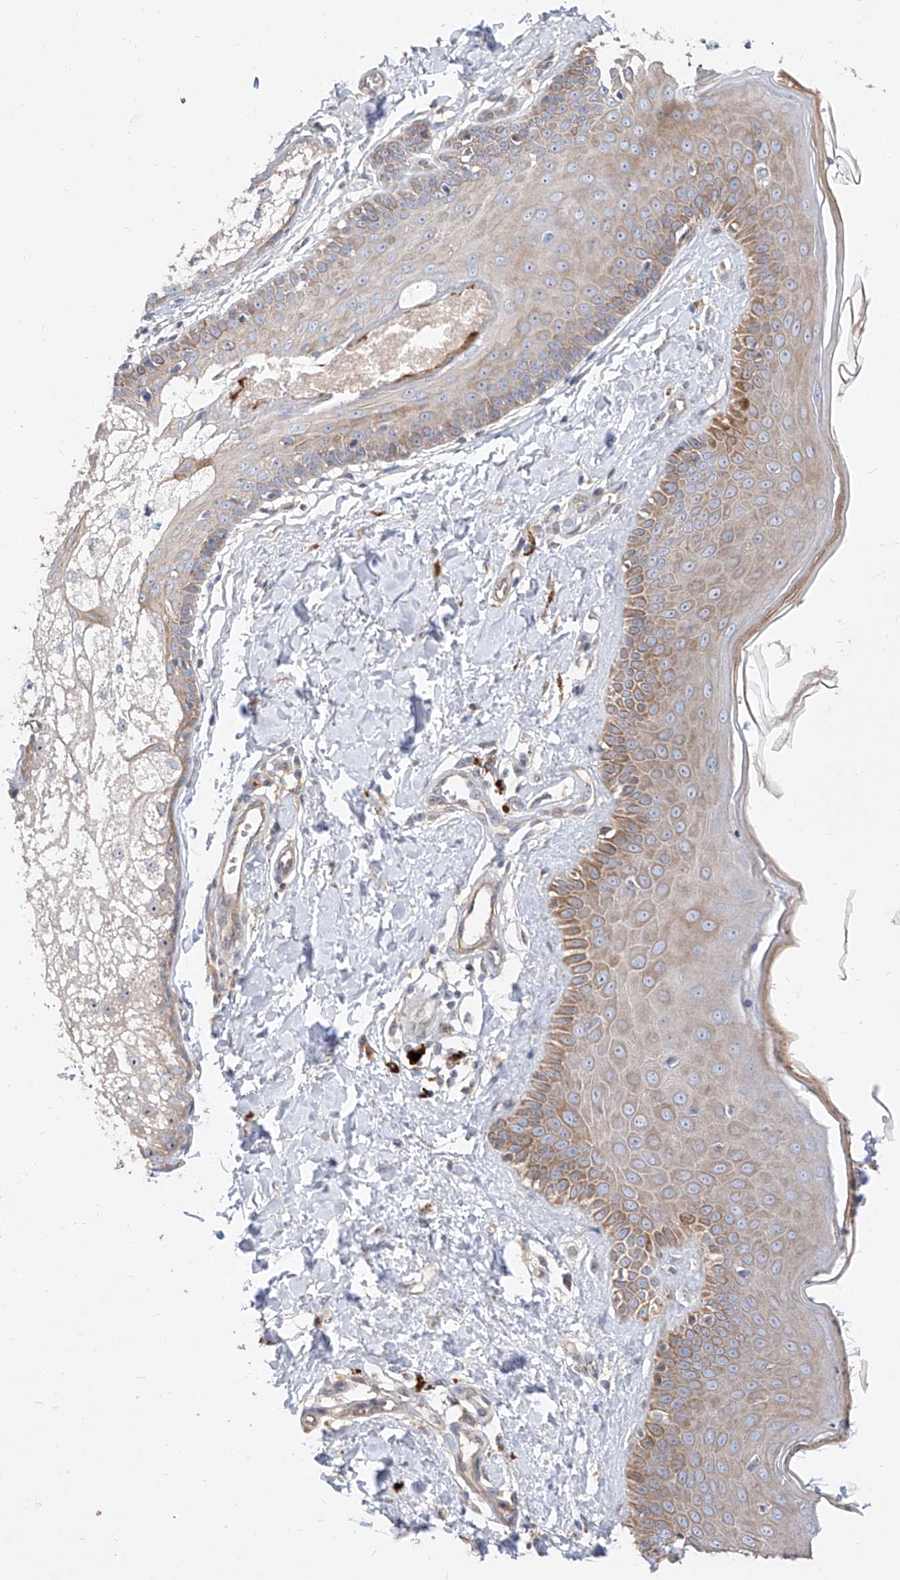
{"staining": {"intensity": "negative", "quantity": "none", "location": "none"}, "tissue": "skin", "cell_type": "Fibroblasts", "image_type": "normal", "snomed": [{"axis": "morphology", "description": "Normal tissue, NOS"}, {"axis": "topography", "description": "Skin"}], "caption": "IHC micrograph of normal human skin stained for a protein (brown), which shows no positivity in fibroblasts.", "gene": "DIRAS3", "patient": {"sex": "male", "age": 52}}